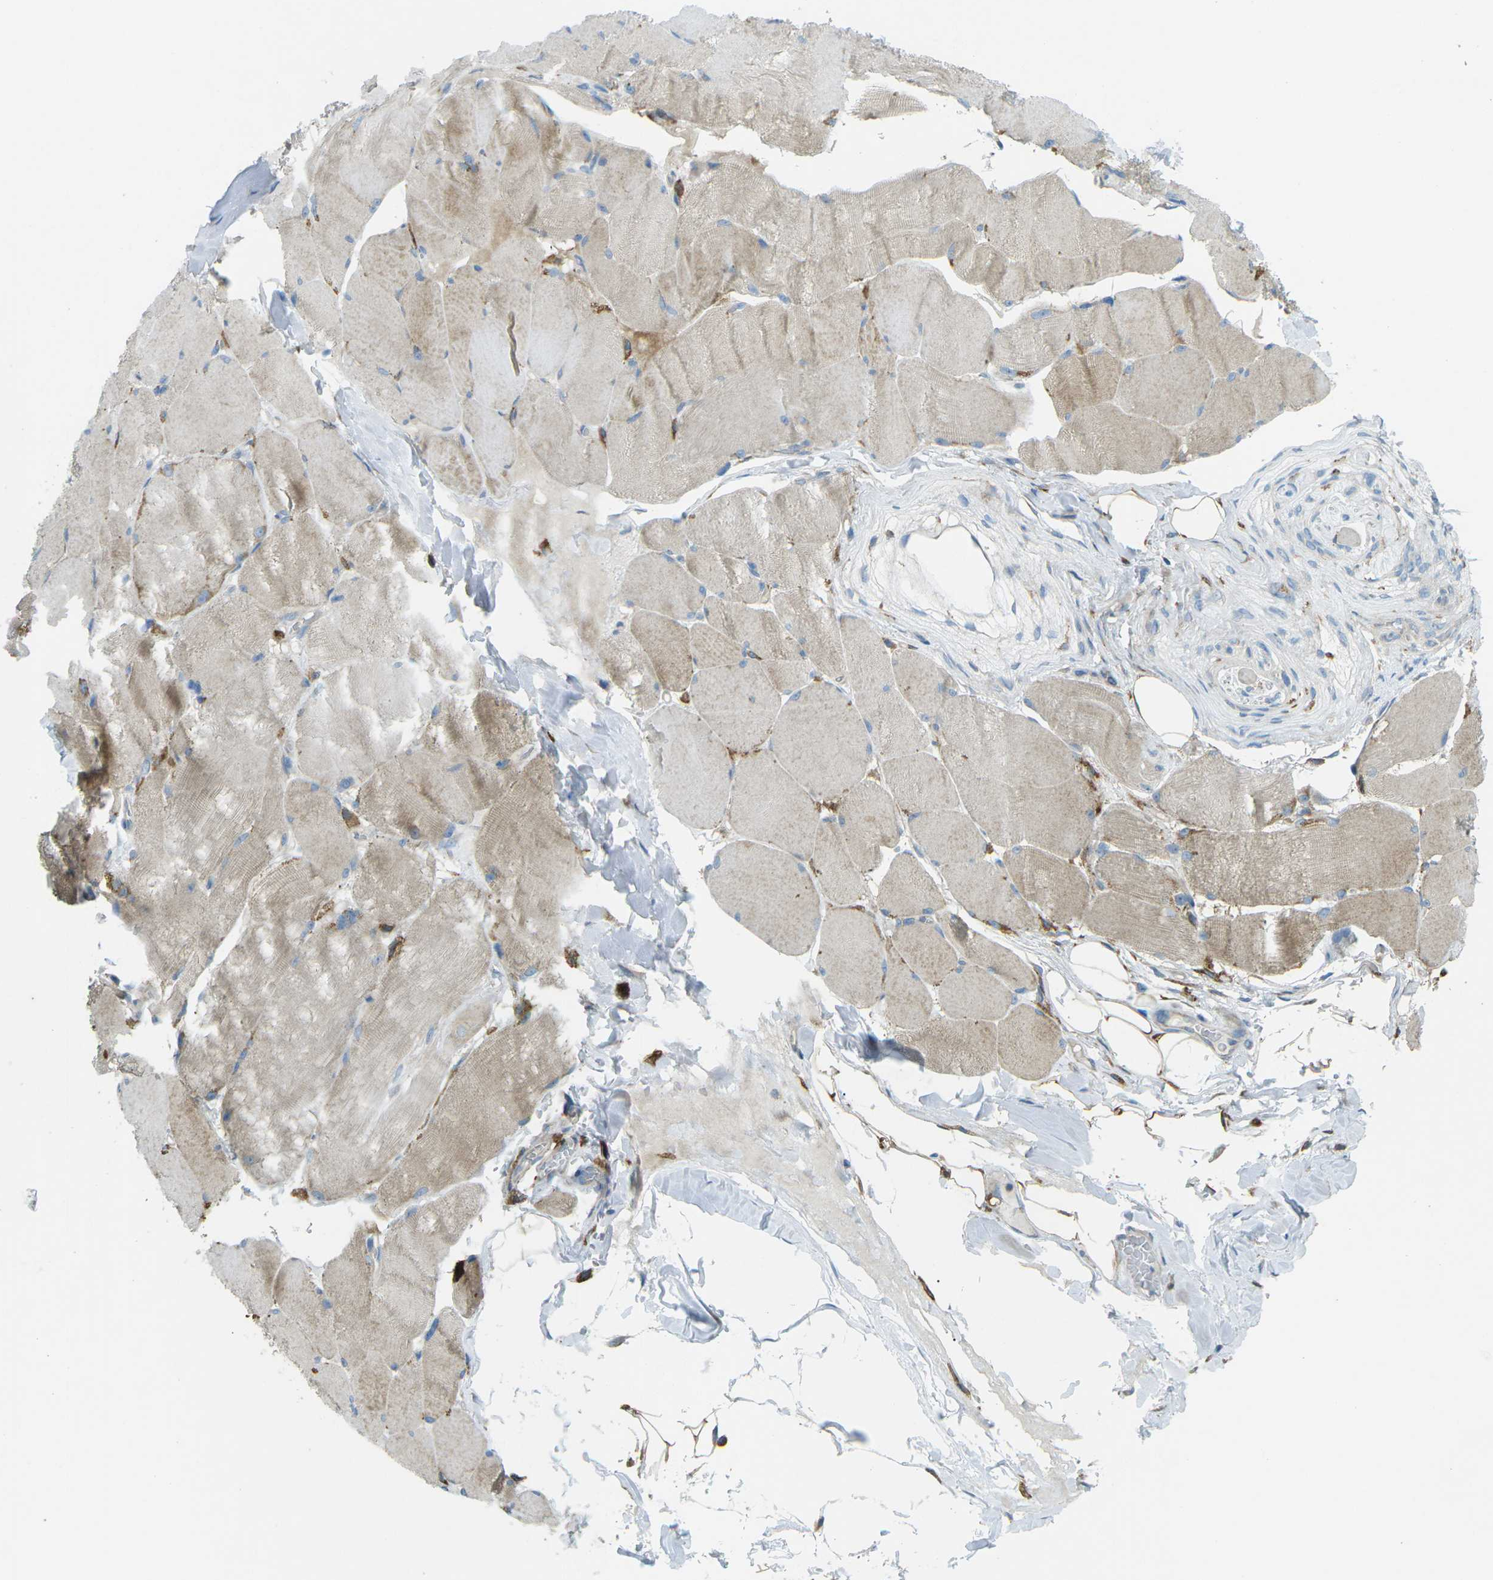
{"staining": {"intensity": "weak", "quantity": "25%-75%", "location": "cytoplasmic/membranous"}, "tissue": "skeletal muscle", "cell_type": "Myocytes", "image_type": "normal", "snomed": [{"axis": "morphology", "description": "Normal tissue, NOS"}, {"axis": "topography", "description": "Skin"}, {"axis": "topography", "description": "Skeletal muscle"}], "caption": "The photomicrograph demonstrates immunohistochemical staining of unremarkable skeletal muscle. There is weak cytoplasmic/membranous staining is identified in approximately 25%-75% of myocytes.", "gene": "MYLK4", "patient": {"sex": "male", "age": 83}}